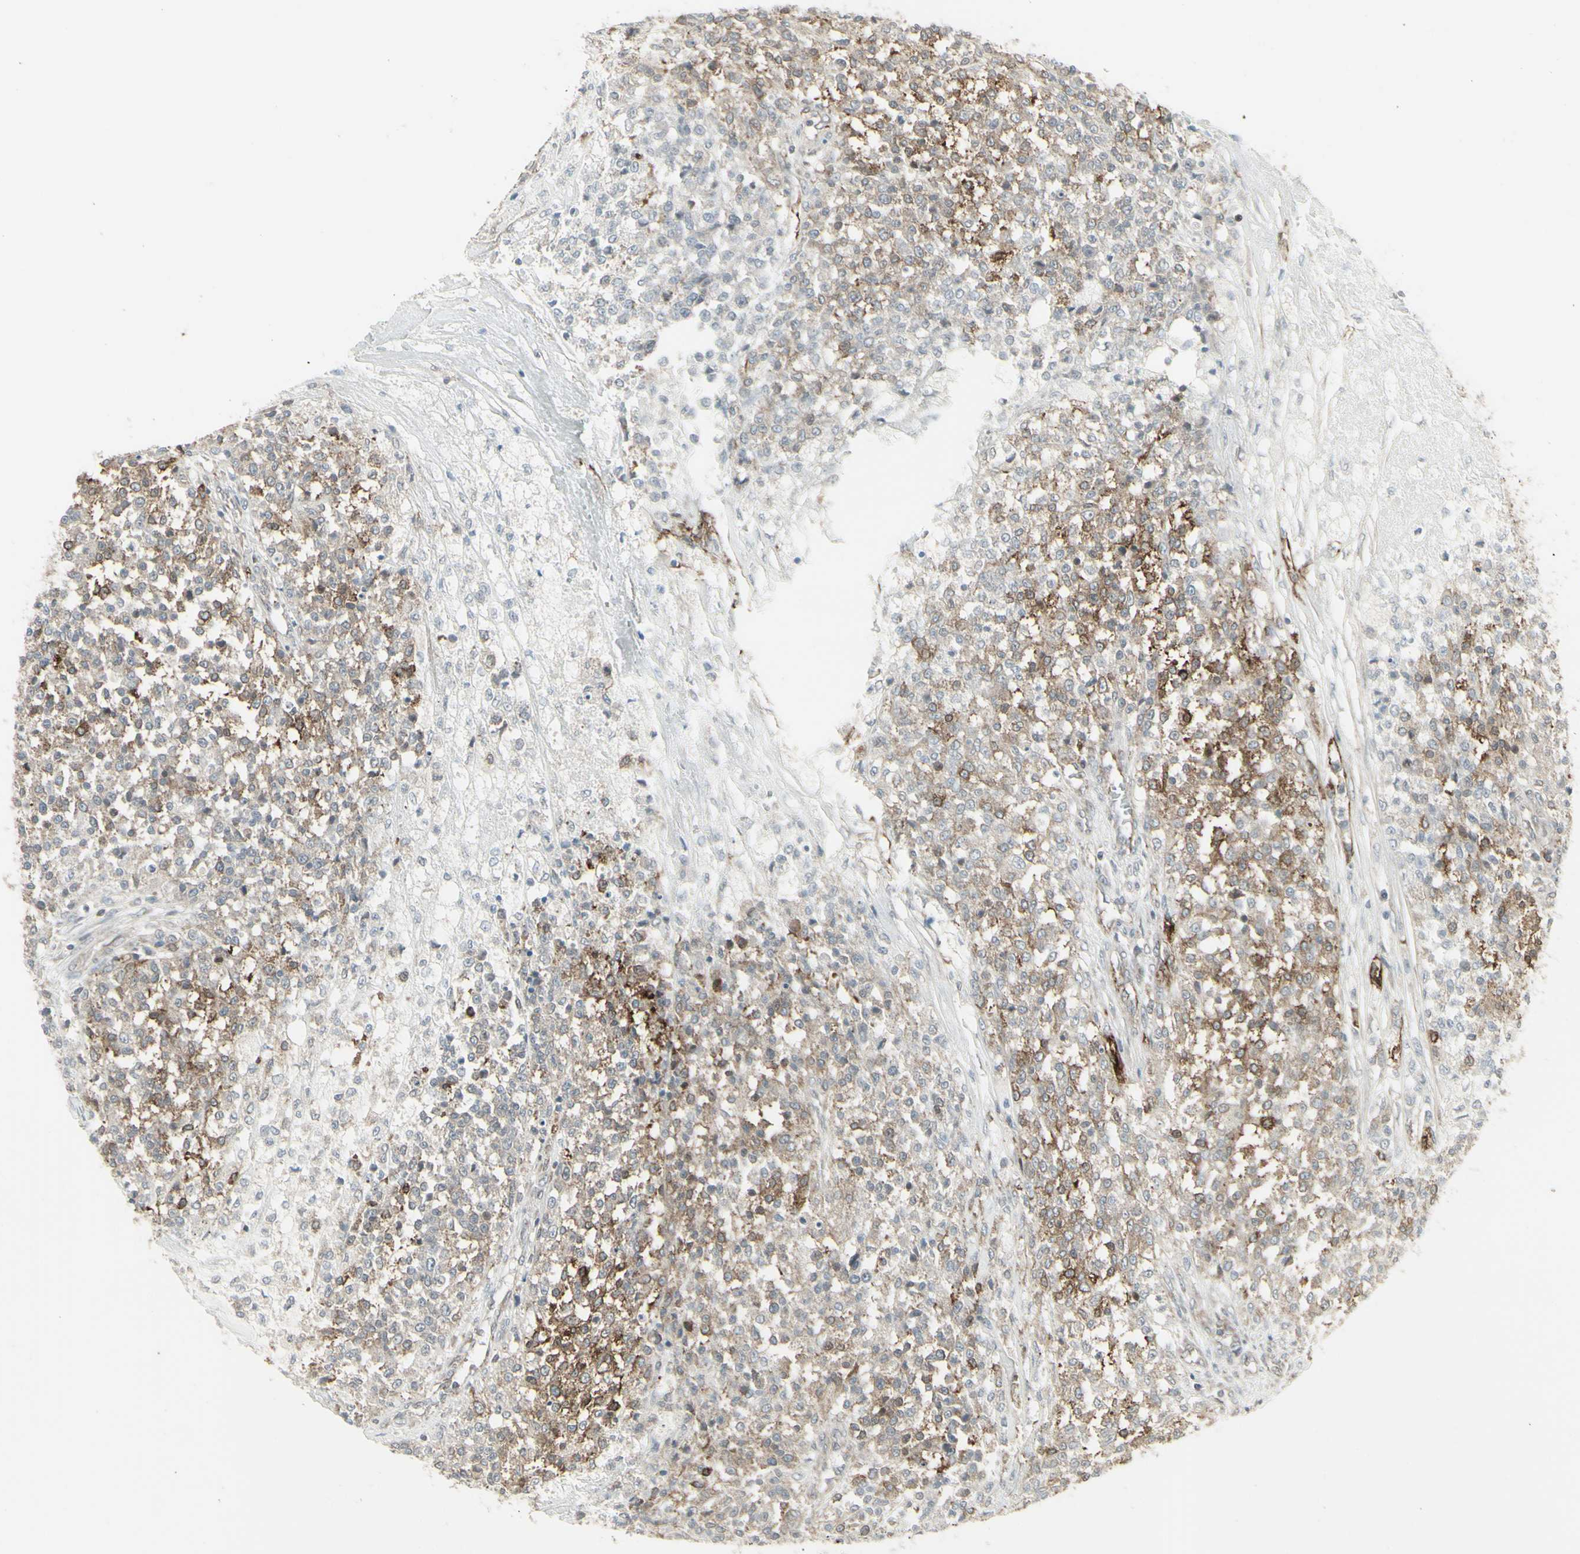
{"staining": {"intensity": "moderate", "quantity": "25%-75%", "location": "cytoplasmic/membranous"}, "tissue": "testis cancer", "cell_type": "Tumor cells", "image_type": "cancer", "snomed": [{"axis": "morphology", "description": "Seminoma, NOS"}, {"axis": "topography", "description": "Testis"}], "caption": "Testis cancer (seminoma) stained with DAB (3,3'-diaminobenzidine) immunohistochemistry exhibits medium levels of moderate cytoplasmic/membranous staining in about 25%-75% of tumor cells.", "gene": "DTX3L", "patient": {"sex": "male", "age": 59}}